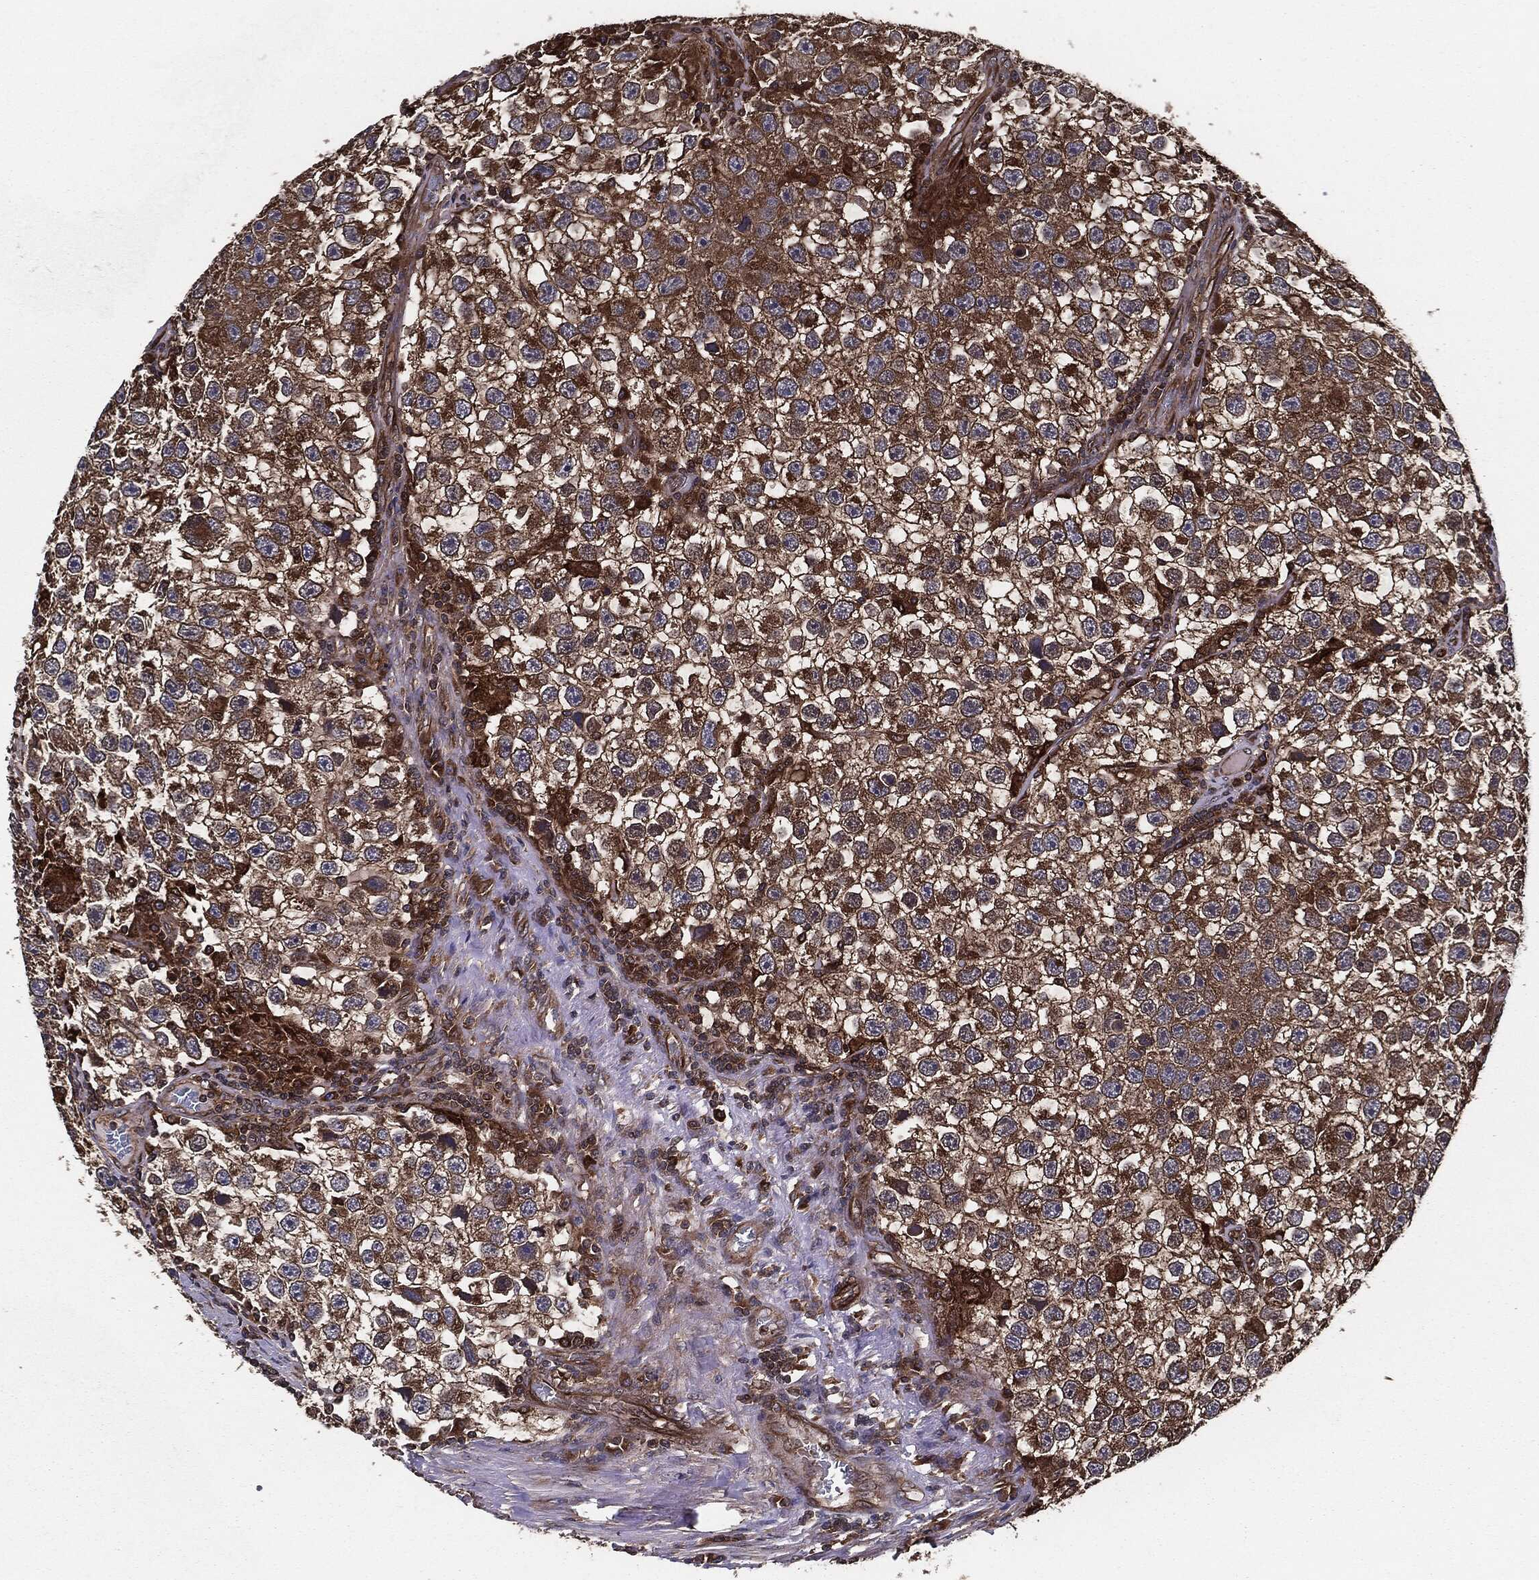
{"staining": {"intensity": "moderate", "quantity": "25%-75%", "location": "cytoplasmic/membranous"}, "tissue": "testis cancer", "cell_type": "Tumor cells", "image_type": "cancer", "snomed": [{"axis": "morphology", "description": "Seminoma, NOS"}, {"axis": "topography", "description": "Testis"}], "caption": "Immunohistochemistry of human testis seminoma displays medium levels of moderate cytoplasmic/membranous expression in about 25%-75% of tumor cells. Nuclei are stained in blue.", "gene": "RAP1GDS1", "patient": {"sex": "male", "age": 26}}